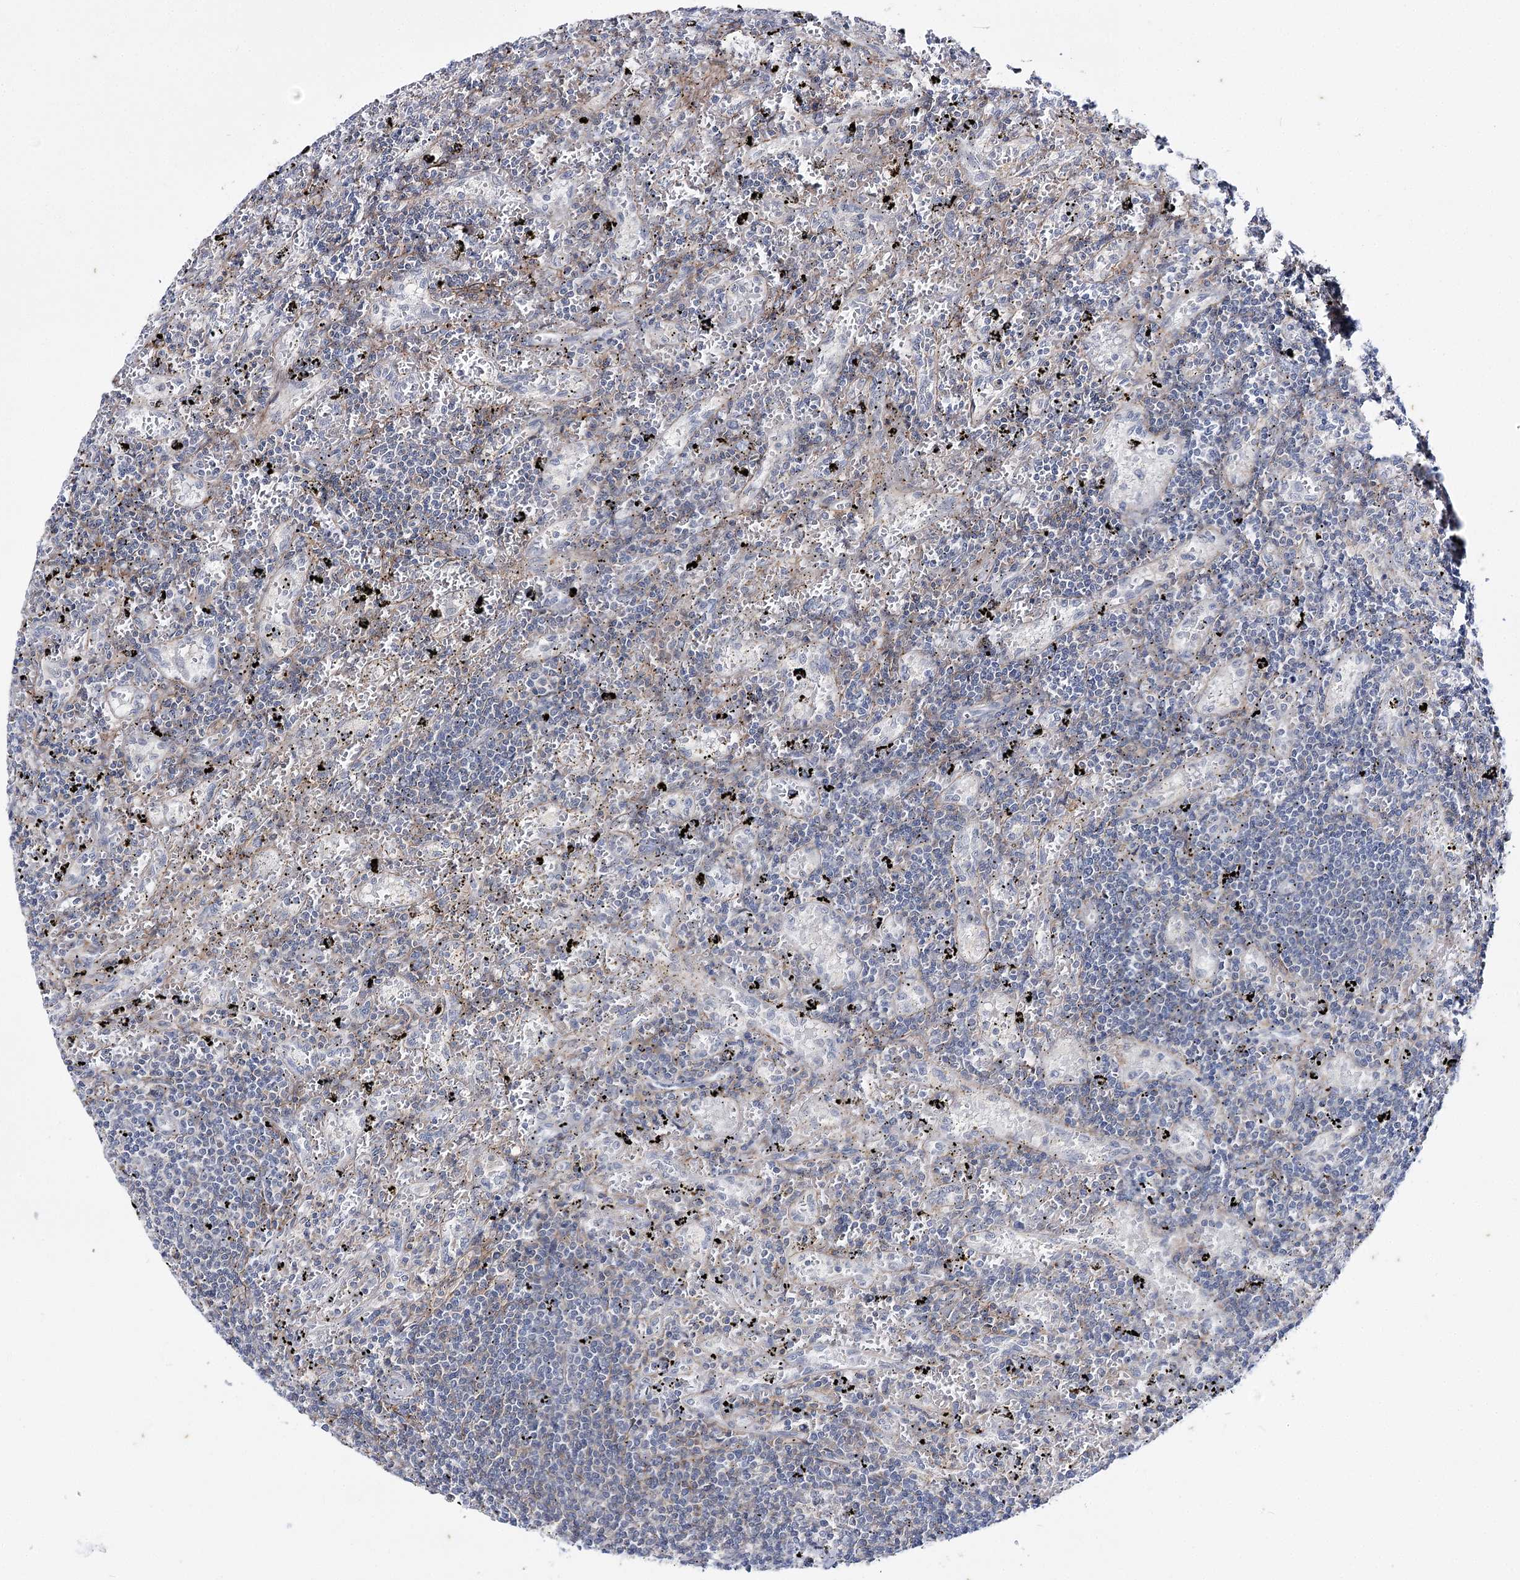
{"staining": {"intensity": "negative", "quantity": "none", "location": "none"}, "tissue": "lymphoma", "cell_type": "Tumor cells", "image_type": "cancer", "snomed": [{"axis": "morphology", "description": "Malignant lymphoma, non-Hodgkin's type, Low grade"}, {"axis": "topography", "description": "Spleen"}], "caption": "IHC micrograph of lymphoma stained for a protein (brown), which exhibits no expression in tumor cells.", "gene": "AGXT2", "patient": {"sex": "male", "age": 76}}